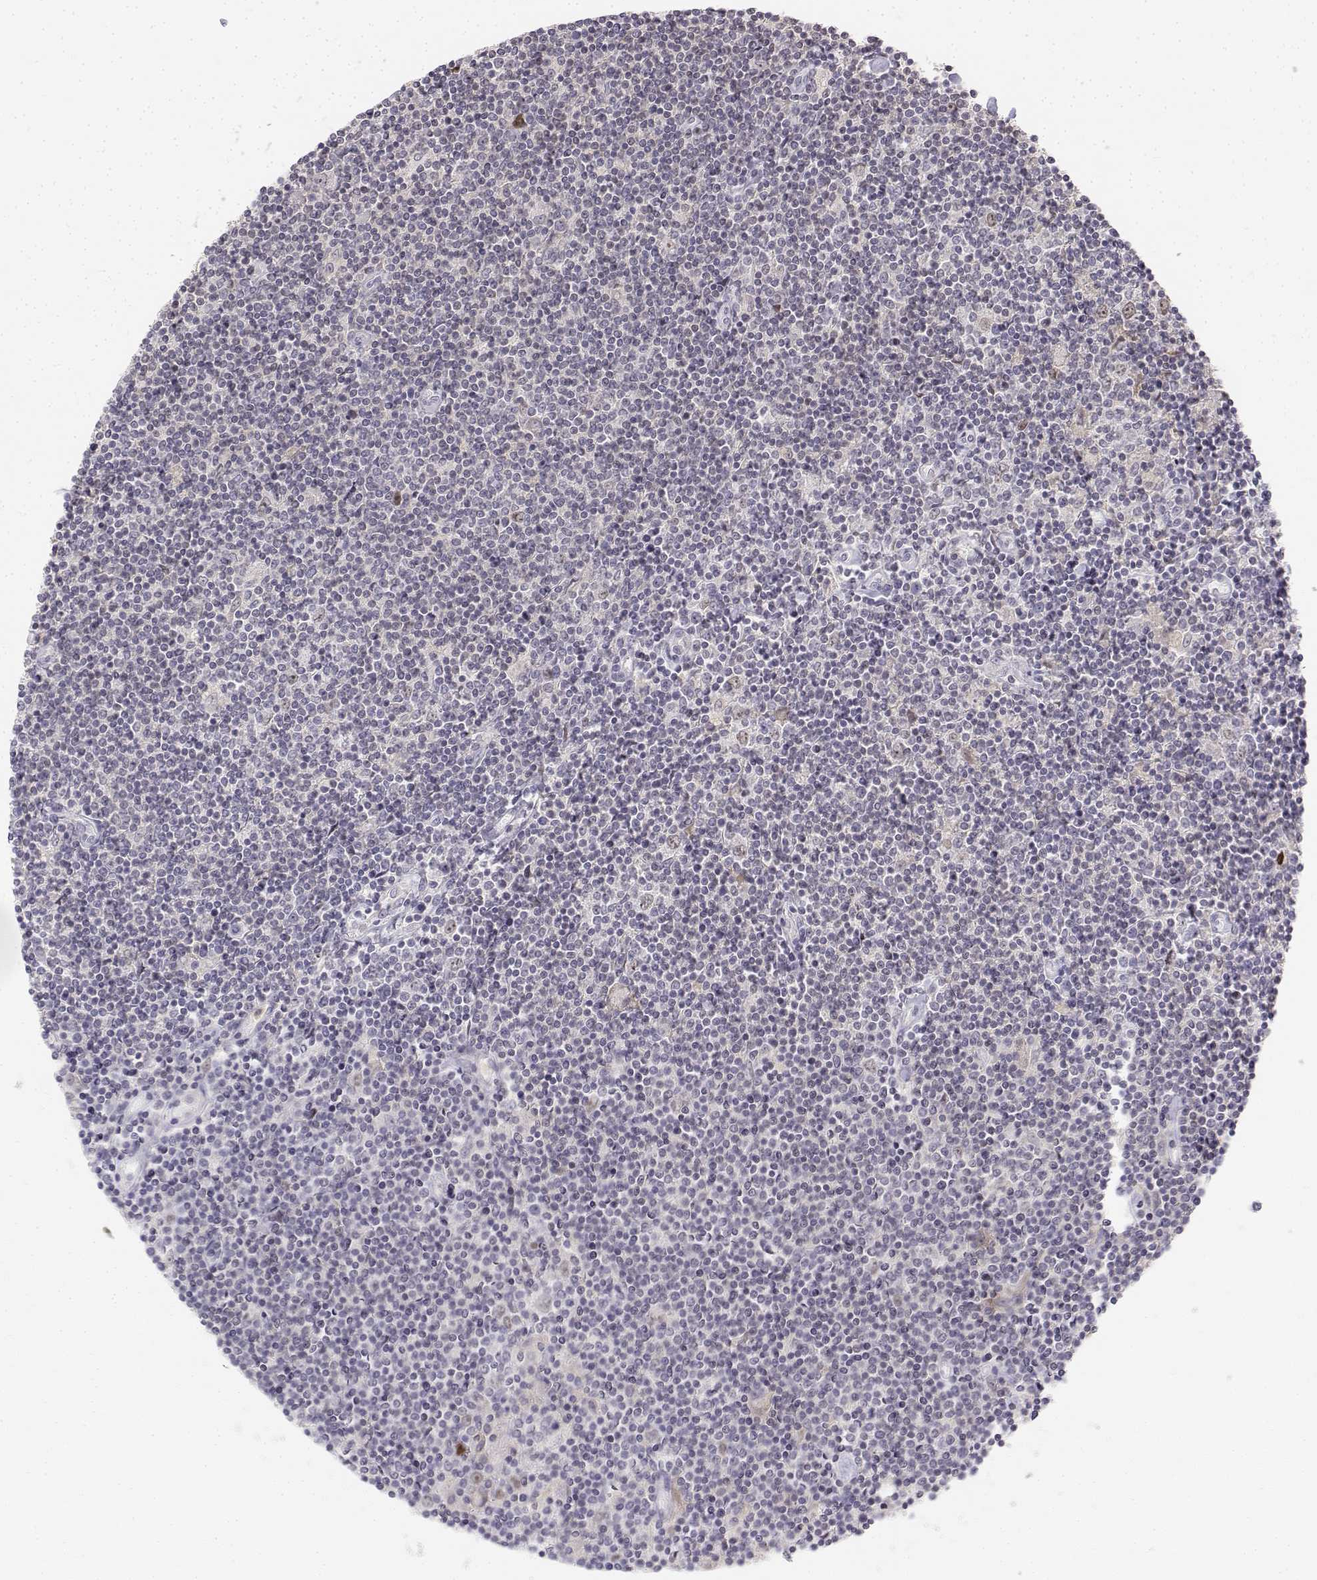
{"staining": {"intensity": "negative", "quantity": "none", "location": "none"}, "tissue": "lymphoma", "cell_type": "Tumor cells", "image_type": "cancer", "snomed": [{"axis": "morphology", "description": "Hodgkin's disease, NOS"}, {"axis": "topography", "description": "Lymph node"}], "caption": "Immunohistochemistry image of neoplastic tissue: Hodgkin's disease stained with DAB reveals no significant protein positivity in tumor cells.", "gene": "GLIPR1L2", "patient": {"sex": "male", "age": 40}}